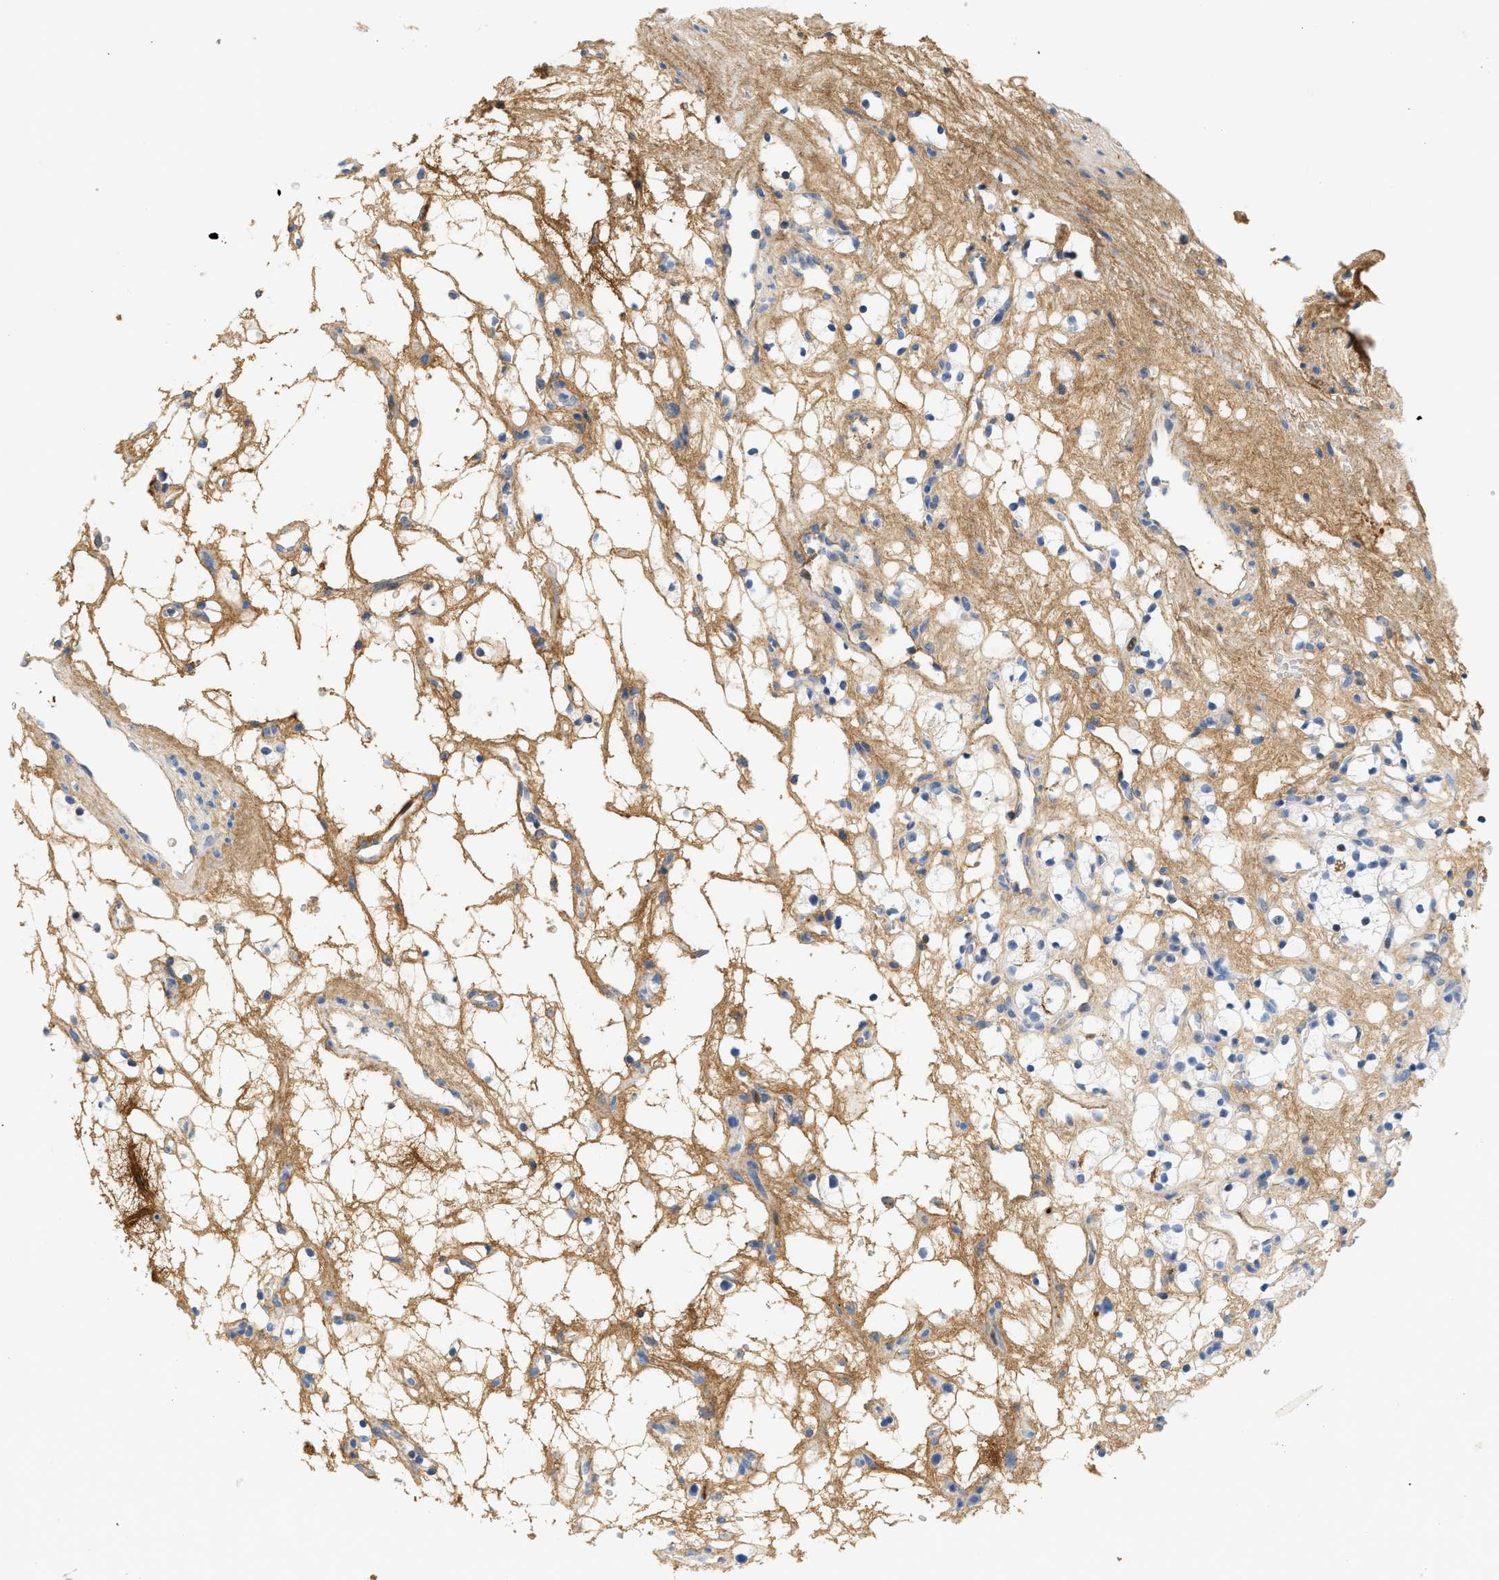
{"staining": {"intensity": "moderate", "quantity": "25%-75%", "location": "cytoplasmic/membranous"}, "tissue": "renal cancer", "cell_type": "Tumor cells", "image_type": "cancer", "snomed": [{"axis": "morphology", "description": "Adenocarcinoma, NOS"}, {"axis": "topography", "description": "Kidney"}], "caption": "Renal cancer (adenocarcinoma) tissue reveals moderate cytoplasmic/membranous positivity in approximately 25%-75% of tumor cells (Brightfield microscopy of DAB IHC at high magnification).", "gene": "CFH", "patient": {"sex": "female", "age": 60}}